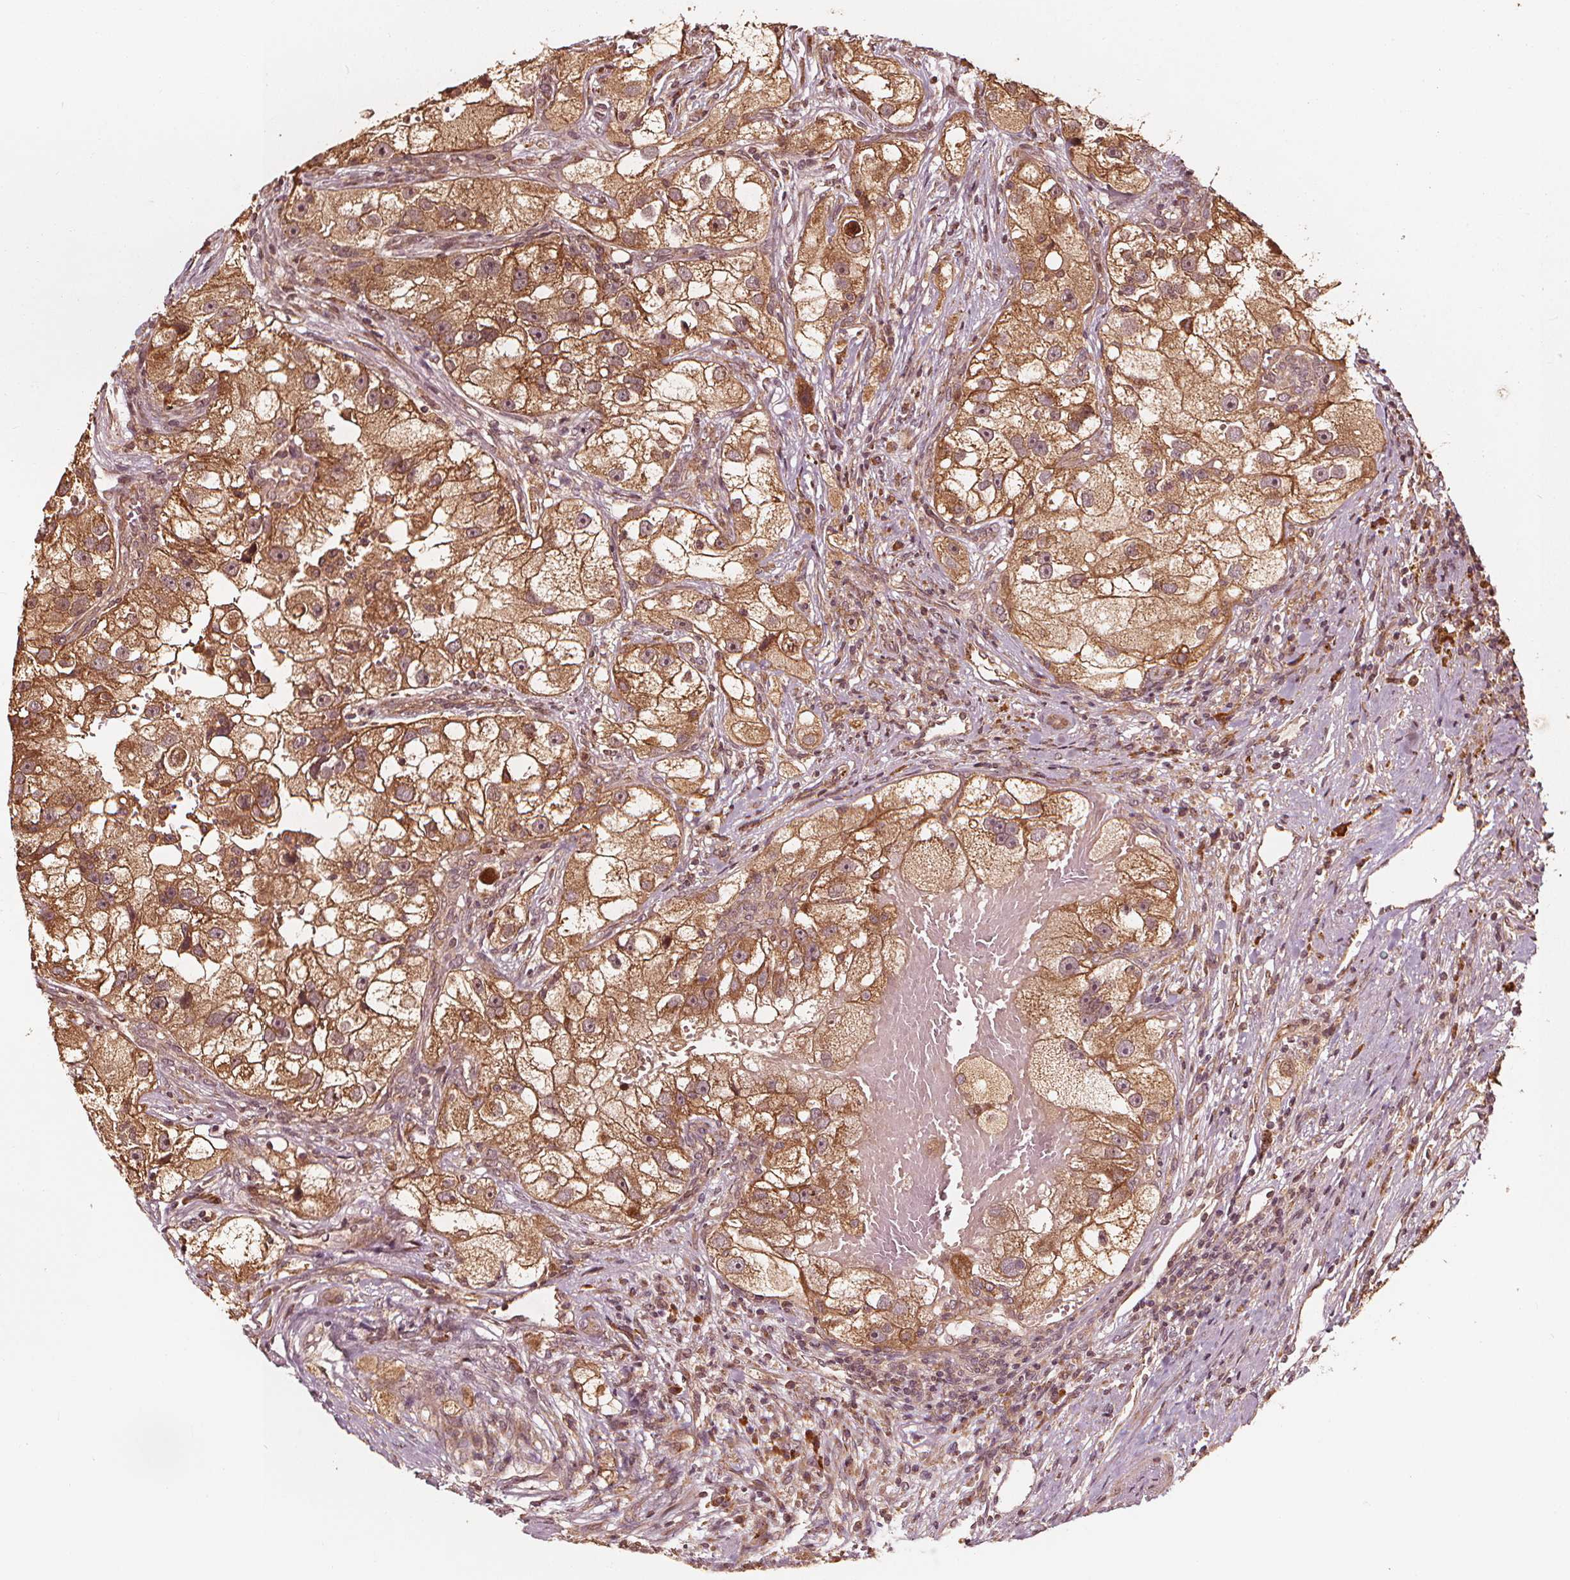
{"staining": {"intensity": "moderate", "quantity": ">75%", "location": "cytoplasmic/membranous,nuclear"}, "tissue": "renal cancer", "cell_type": "Tumor cells", "image_type": "cancer", "snomed": [{"axis": "morphology", "description": "Adenocarcinoma, NOS"}, {"axis": "topography", "description": "Kidney"}], "caption": "This is an image of IHC staining of renal cancer (adenocarcinoma), which shows moderate positivity in the cytoplasmic/membranous and nuclear of tumor cells.", "gene": "NPC1", "patient": {"sex": "male", "age": 63}}